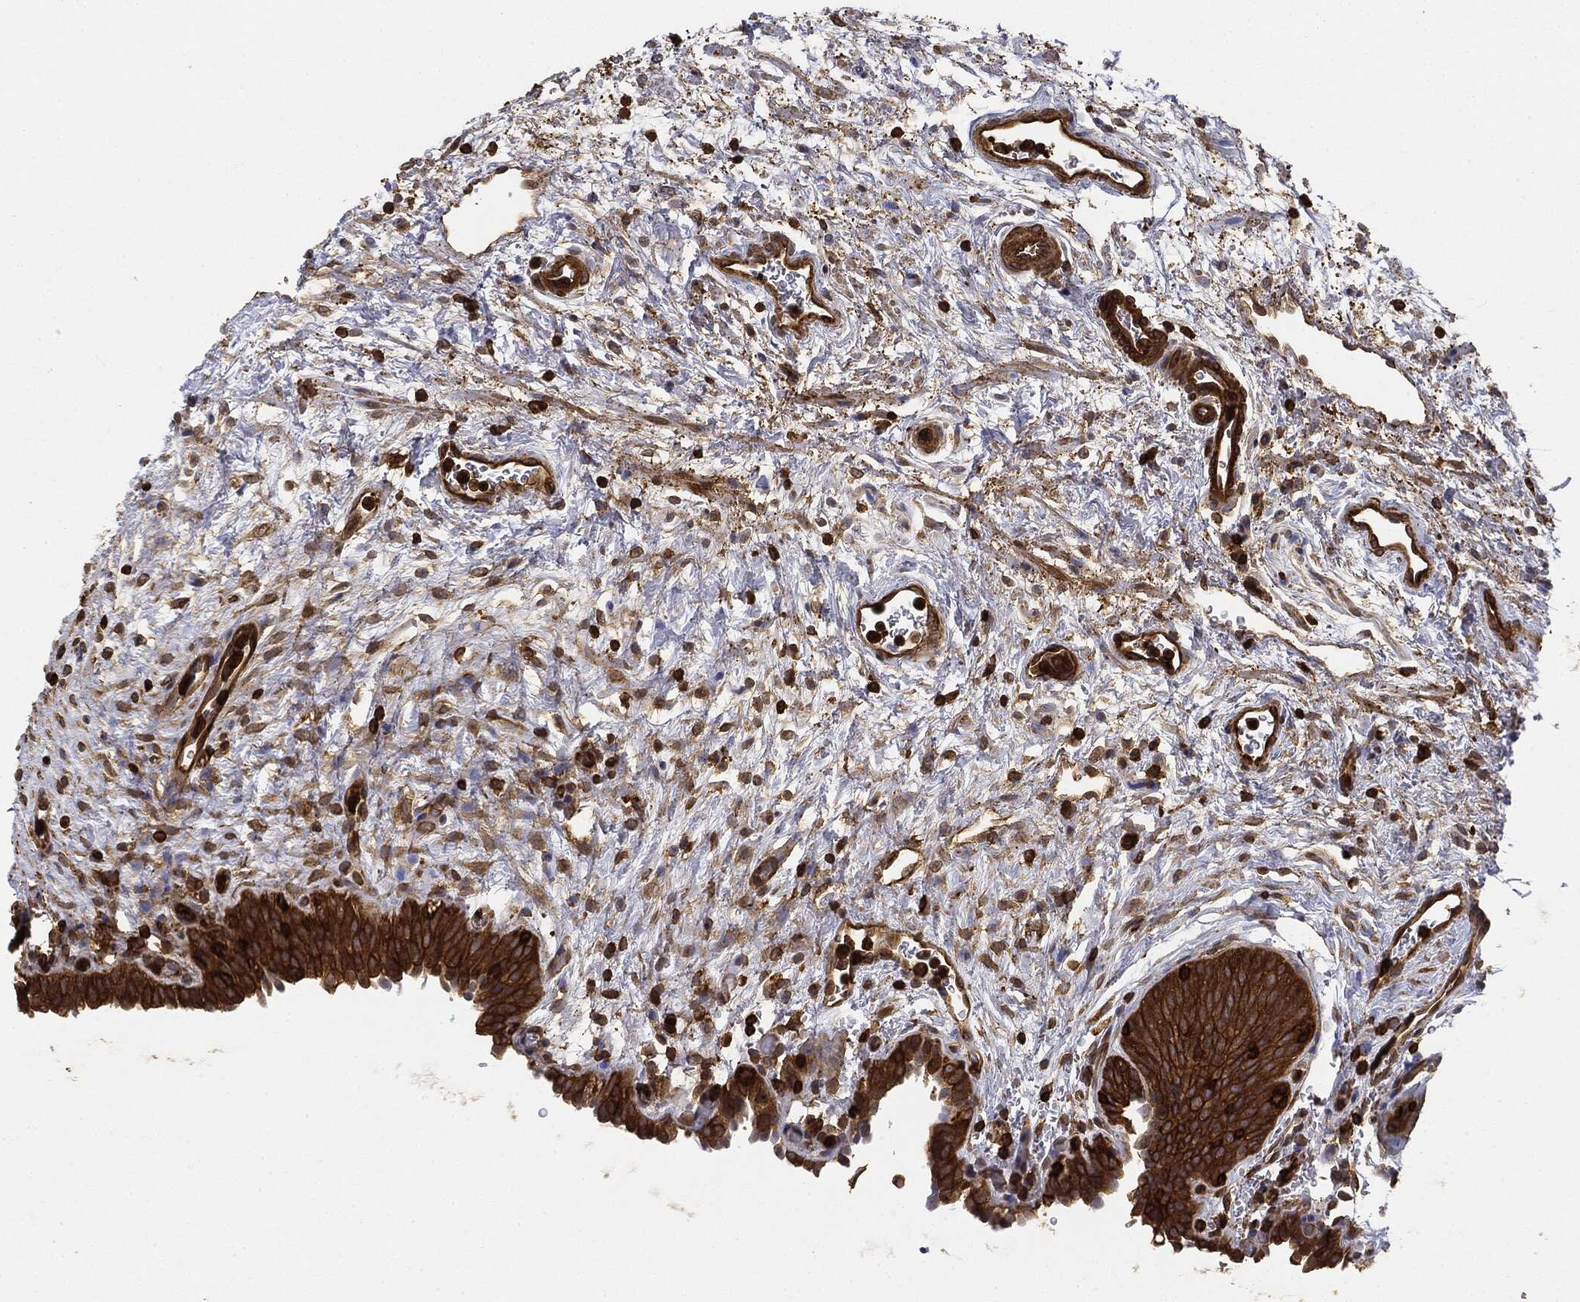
{"staining": {"intensity": "strong", "quantity": ">75%", "location": "cytoplasmic/membranous"}, "tissue": "urinary bladder", "cell_type": "Urothelial cells", "image_type": "normal", "snomed": [{"axis": "morphology", "description": "Normal tissue, NOS"}, {"axis": "topography", "description": "Urinary bladder"}], "caption": "Brown immunohistochemical staining in benign human urinary bladder reveals strong cytoplasmic/membranous staining in approximately >75% of urothelial cells. (DAB IHC, brown staining for protein, blue staining for nuclei).", "gene": "WDR1", "patient": {"sex": "male", "age": 37}}